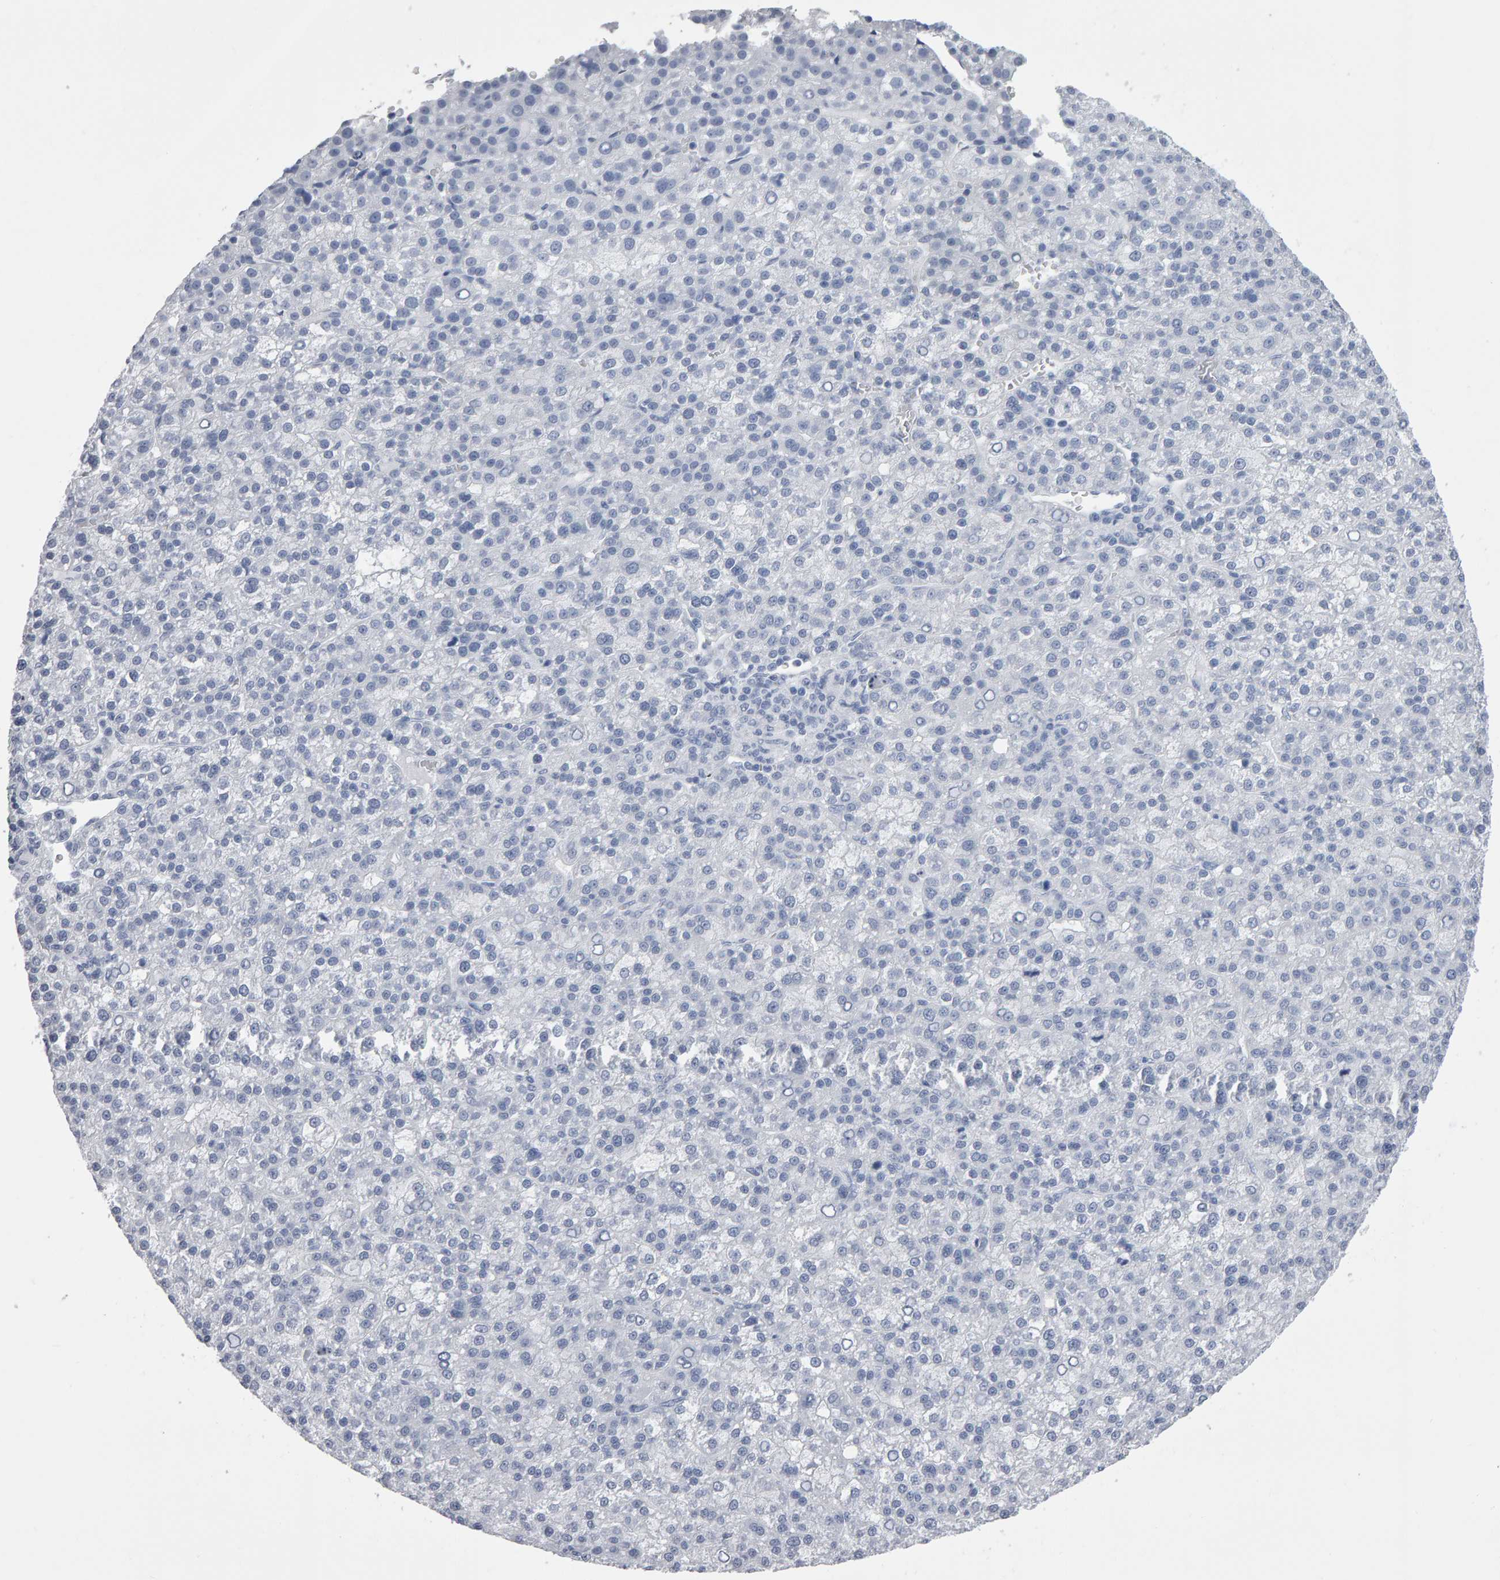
{"staining": {"intensity": "negative", "quantity": "none", "location": "none"}, "tissue": "liver cancer", "cell_type": "Tumor cells", "image_type": "cancer", "snomed": [{"axis": "morphology", "description": "Carcinoma, Hepatocellular, NOS"}, {"axis": "topography", "description": "Liver"}], "caption": "DAB (3,3'-diaminobenzidine) immunohistochemical staining of hepatocellular carcinoma (liver) exhibits no significant staining in tumor cells. (DAB (3,3'-diaminobenzidine) IHC visualized using brightfield microscopy, high magnification).", "gene": "NCDN", "patient": {"sex": "female", "age": 58}}